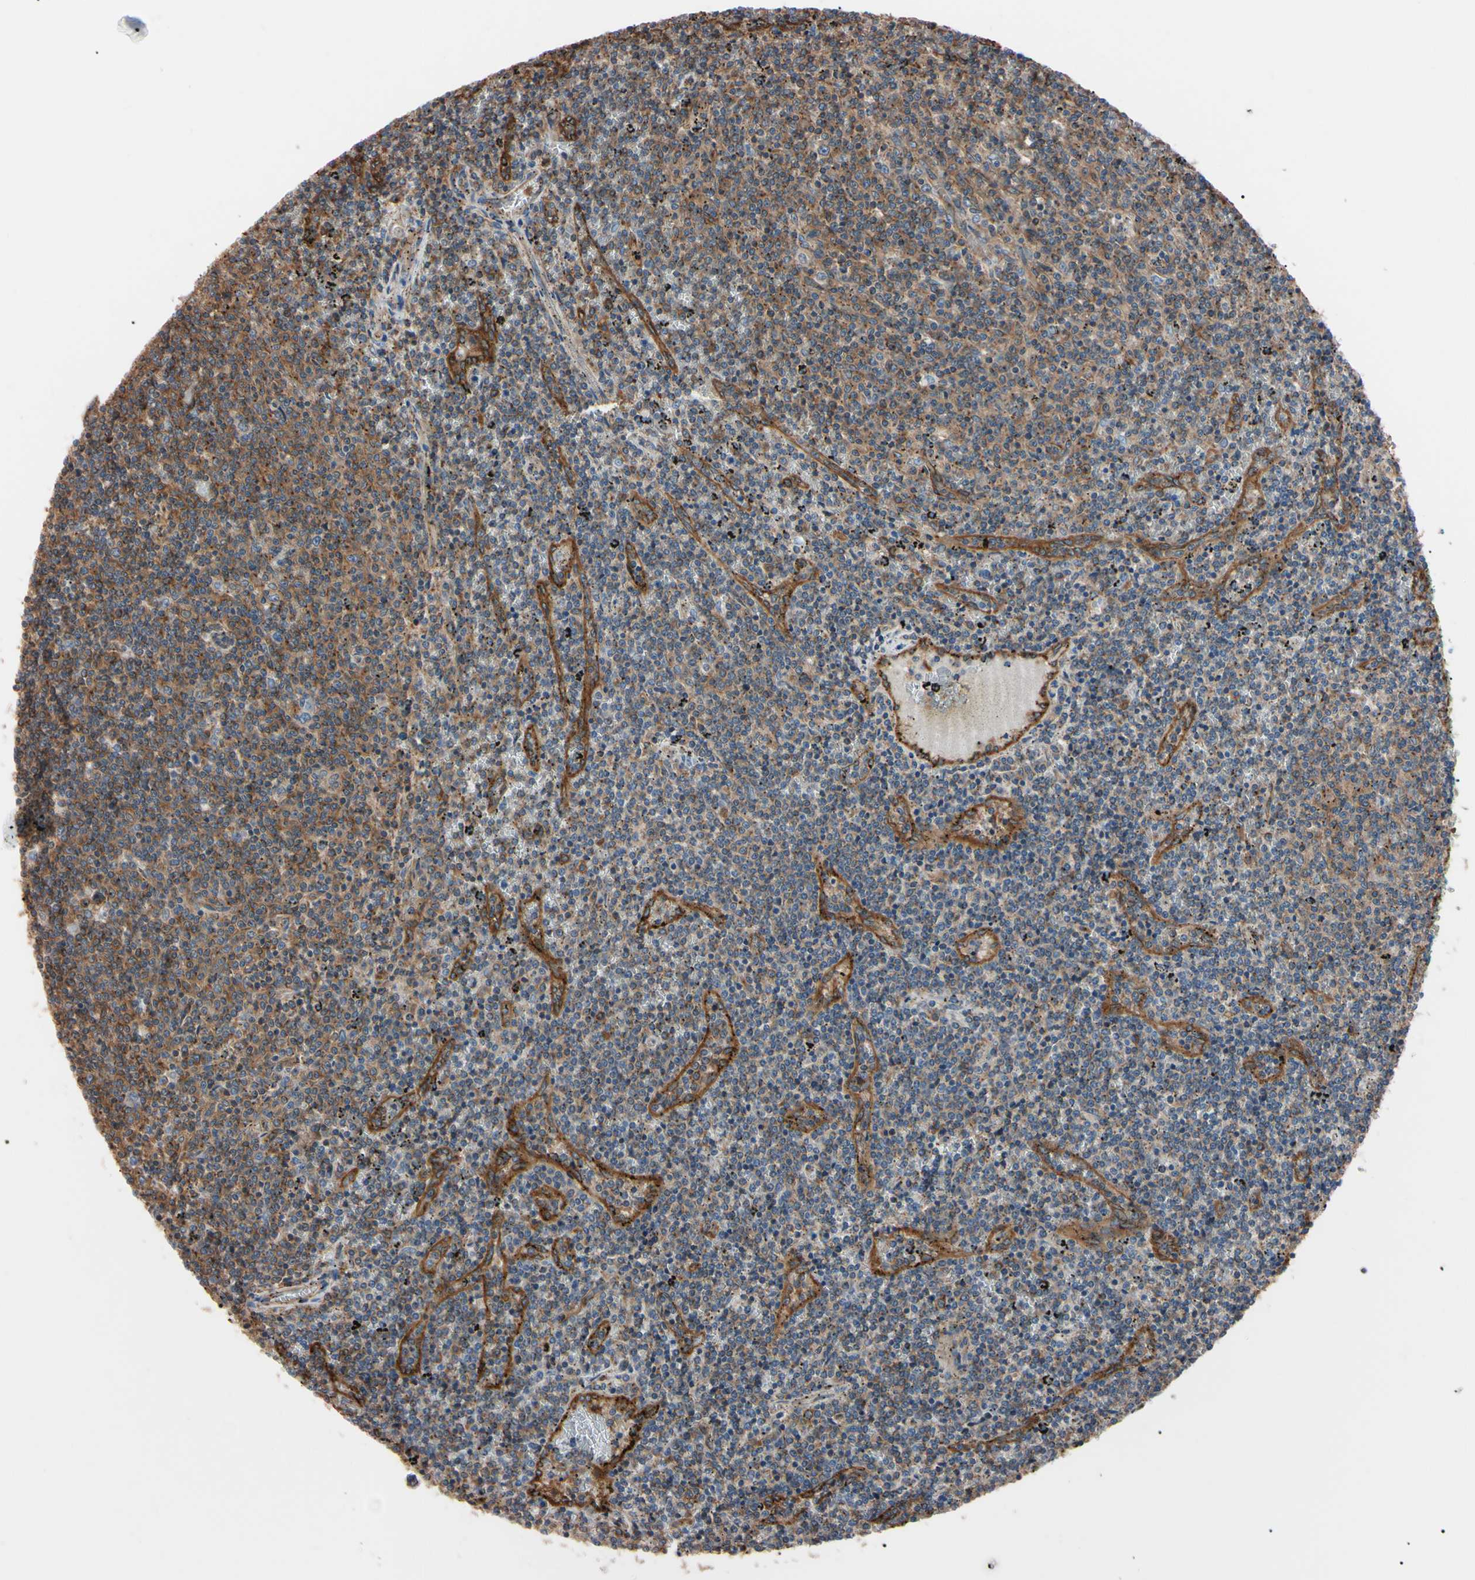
{"staining": {"intensity": "moderate", "quantity": "25%-75%", "location": "cytoplasmic/membranous"}, "tissue": "lymphoma", "cell_type": "Tumor cells", "image_type": "cancer", "snomed": [{"axis": "morphology", "description": "Malignant lymphoma, non-Hodgkin's type, Low grade"}, {"axis": "topography", "description": "Spleen"}], "caption": "DAB immunohistochemical staining of lymphoma demonstrates moderate cytoplasmic/membranous protein positivity in approximately 25%-75% of tumor cells.", "gene": "PRKACA", "patient": {"sex": "female", "age": 50}}